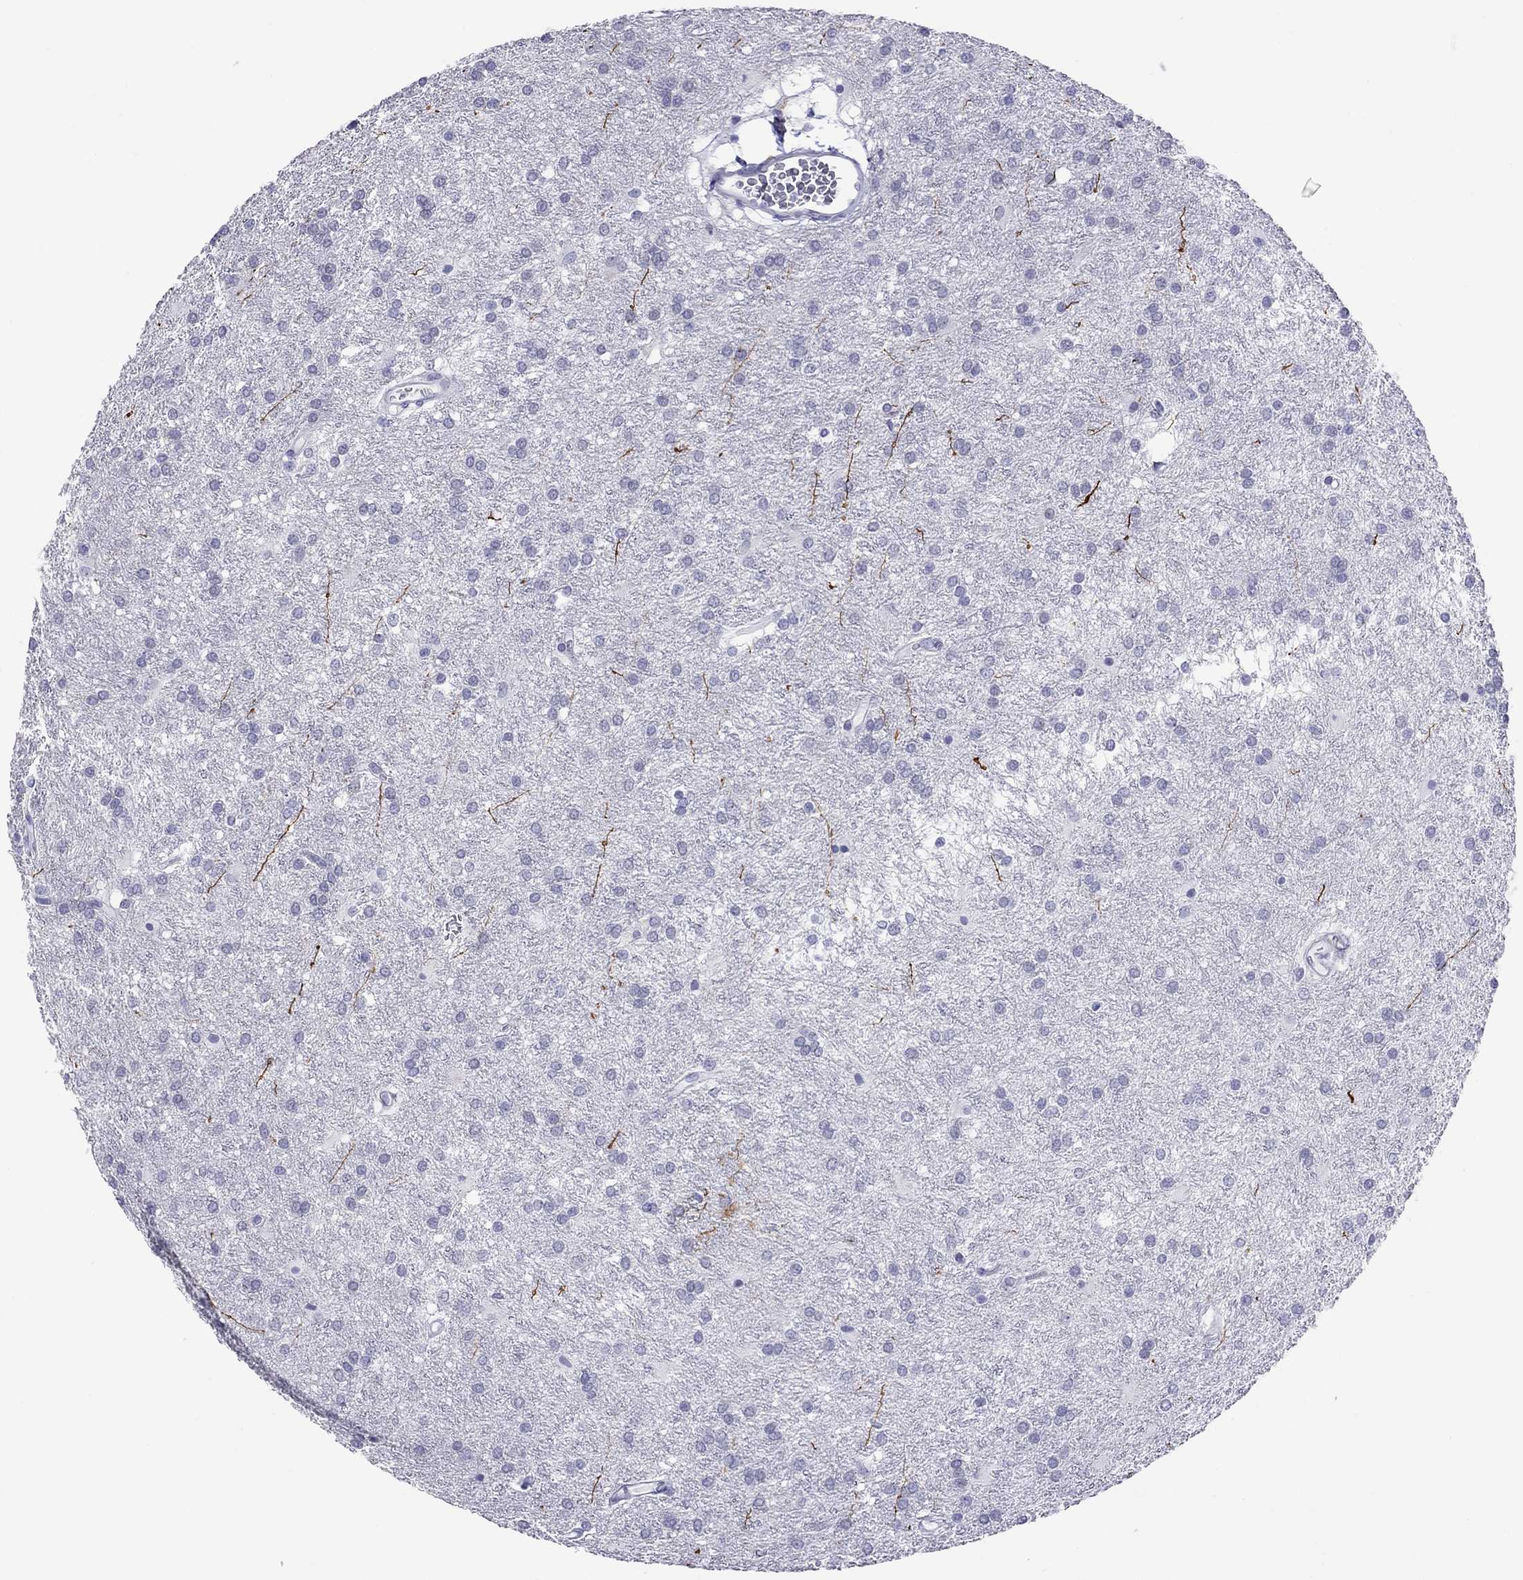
{"staining": {"intensity": "negative", "quantity": "none", "location": "none"}, "tissue": "glioma", "cell_type": "Tumor cells", "image_type": "cancer", "snomed": [{"axis": "morphology", "description": "Glioma, malignant, Low grade"}, {"axis": "topography", "description": "Brain"}], "caption": "The micrograph displays no significant expression in tumor cells of glioma. The staining was performed using DAB (3,3'-diaminobenzidine) to visualize the protein expression in brown, while the nuclei were stained in blue with hematoxylin (Magnification: 20x).", "gene": "CHRNB3", "patient": {"sex": "female", "age": 32}}